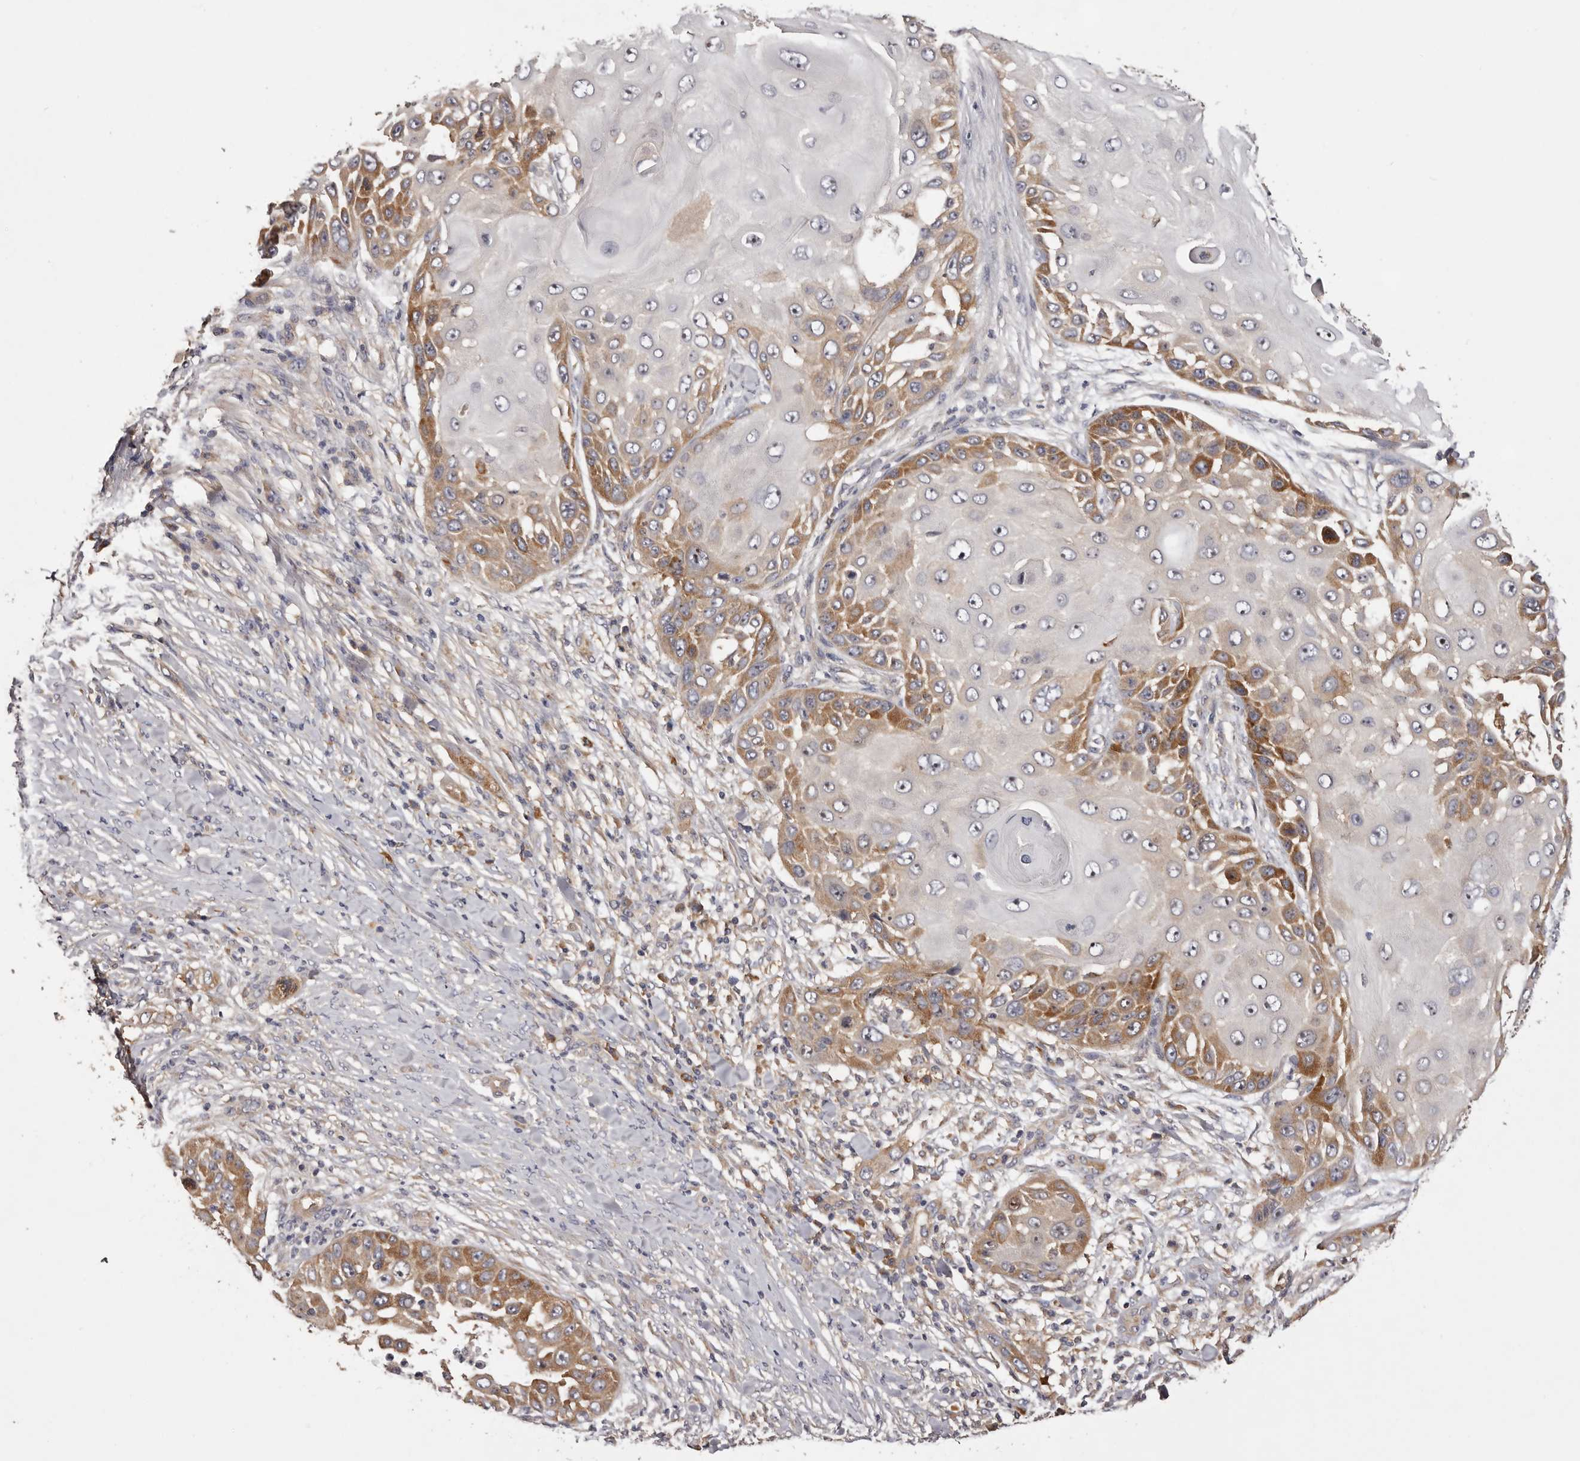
{"staining": {"intensity": "moderate", "quantity": ">75%", "location": "cytoplasmic/membranous"}, "tissue": "skin cancer", "cell_type": "Tumor cells", "image_type": "cancer", "snomed": [{"axis": "morphology", "description": "Squamous cell carcinoma, NOS"}, {"axis": "topography", "description": "Skin"}], "caption": "Immunohistochemical staining of human skin cancer (squamous cell carcinoma) exhibits moderate cytoplasmic/membranous protein expression in about >75% of tumor cells.", "gene": "LTV1", "patient": {"sex": "female", "age": 44}}